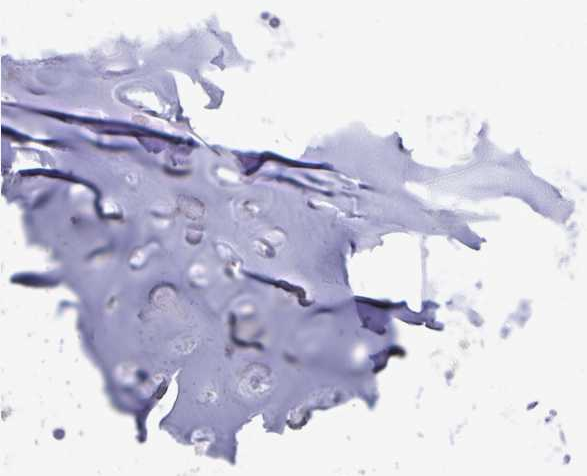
{"staining": {"intensity": "negative", "quantity": "none", "location": "none"}, "tissue": "soft tissue", "cell_type": "Chondrocytes", "image_type": "normal", "snomed": [{"axis": "morphology", "description": "Normal tissue, NOS"}, {"axis": "topography", "description": "Cartilage tissue"}, {"axis": "topography", "description": "Bronchus"}, {"axis": "topography", "description": "Peripheral nerve tissue"}], "caption": "This is an immunohistochemistry (IHC) image of unremarkable human soft tissue. There is no staining in chondrocytes.", "gene": "CDKN2B", "patient": {"sex": "female", "age": 59}}